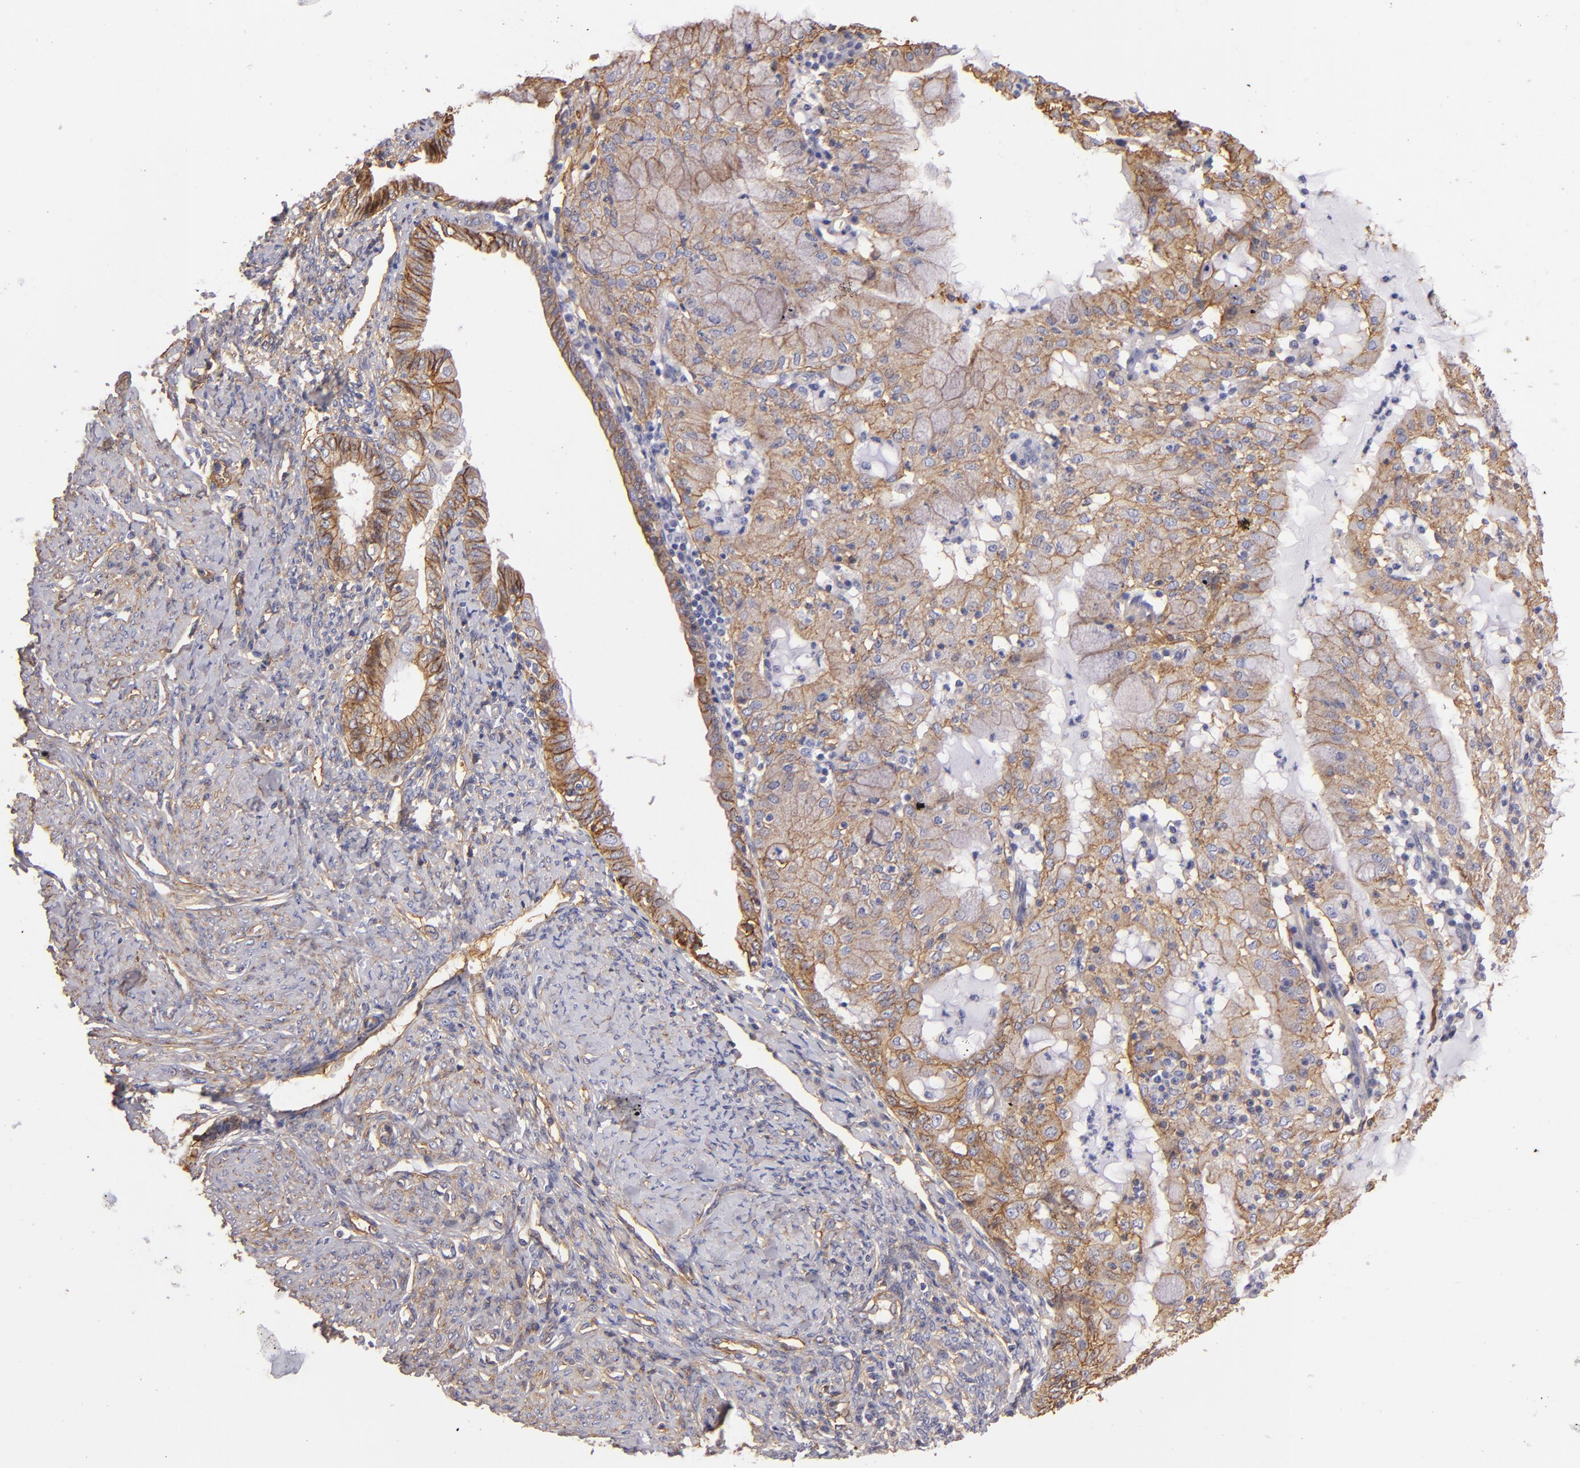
{"staining": {"intensity": "moderate", "quantity": "25%-75%", "location": "cytoplasmic/membranous"}, "tissue": "endometrial cancer", "cell_type": "Tumor cells", "image_type": "cancer", "snomed": [{"axis": "morphology", "description": "Adenocarcinoma, NOS"}, {"axis": "topography", "description": "Endometrium"}], "caption": "Endometrial cancer (adenocarcinoma) stained for a protein (brown) demonstrates moderate cytoplasmic/membranous positive staining in about 25%-75% of tumor cells.", "gene": "CD151", "patient": {"sex": "female", "age": 63}}